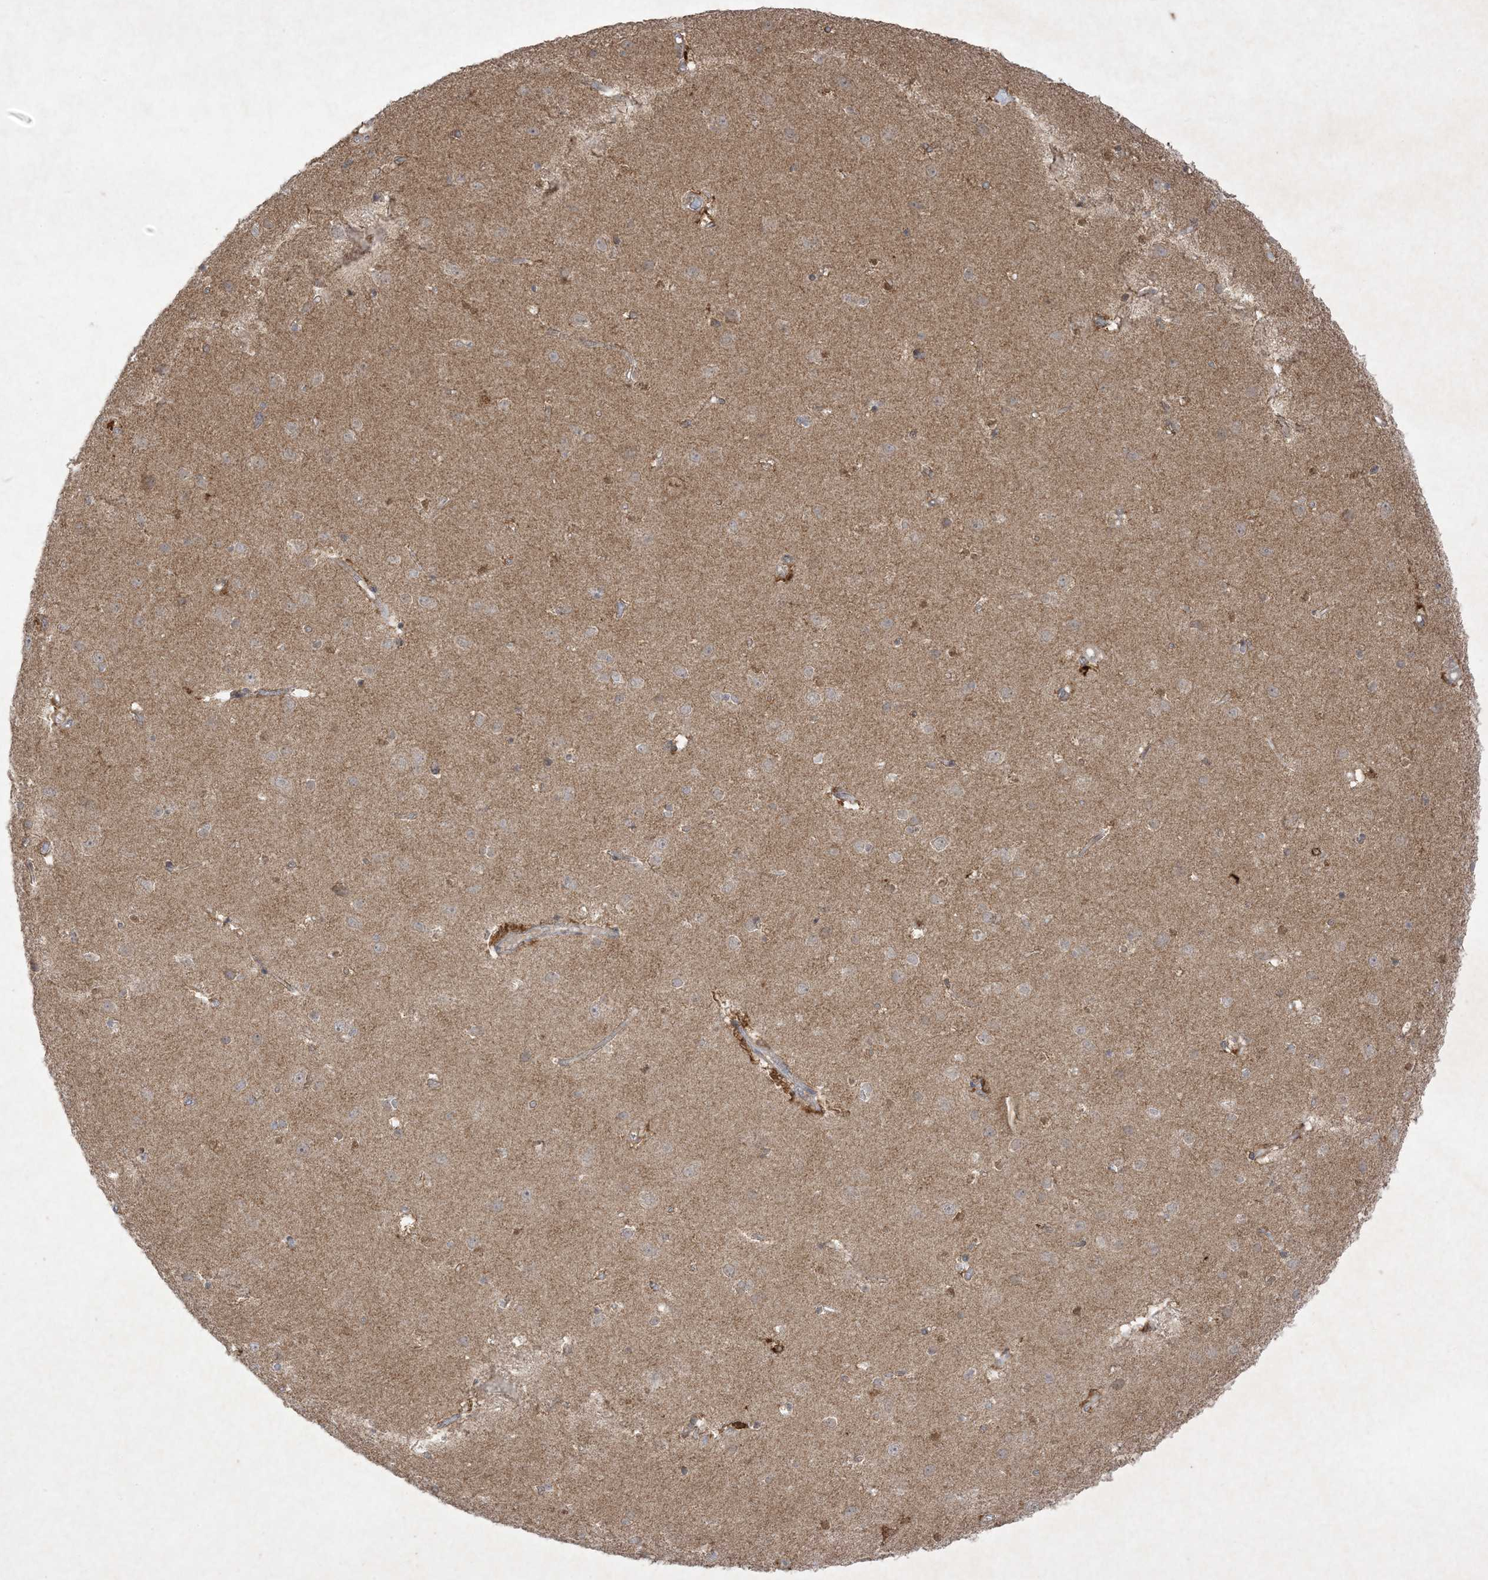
{"staining": {"intensity": "weak", "quantity": ">75%", "location": "cytoplasmic/membranous"}, "tissue": "cerebral cortex", "cell_type": "Endothelial cells", "image_type": "normal", "snomed": [{"axis": "morphology", "description": "Normal tissue, NOS"}, {"axis": "topography", "description": "Cerebral cortex"}], "caption": "Immunohistochemistry (IHC) staining of benign cerebral cortex, which shows low levels of weak cytoplasmic/membranous staining in about >75% of endothelial cells indicating weak cytoplasmic/membranous protein expression. The staining was performed using DAB (brown) for protein detection and nuclei were counterstained in hematoxylin (blue).", "gene": "UBE2C", "patient": {"sex": "male", "age": 54}}